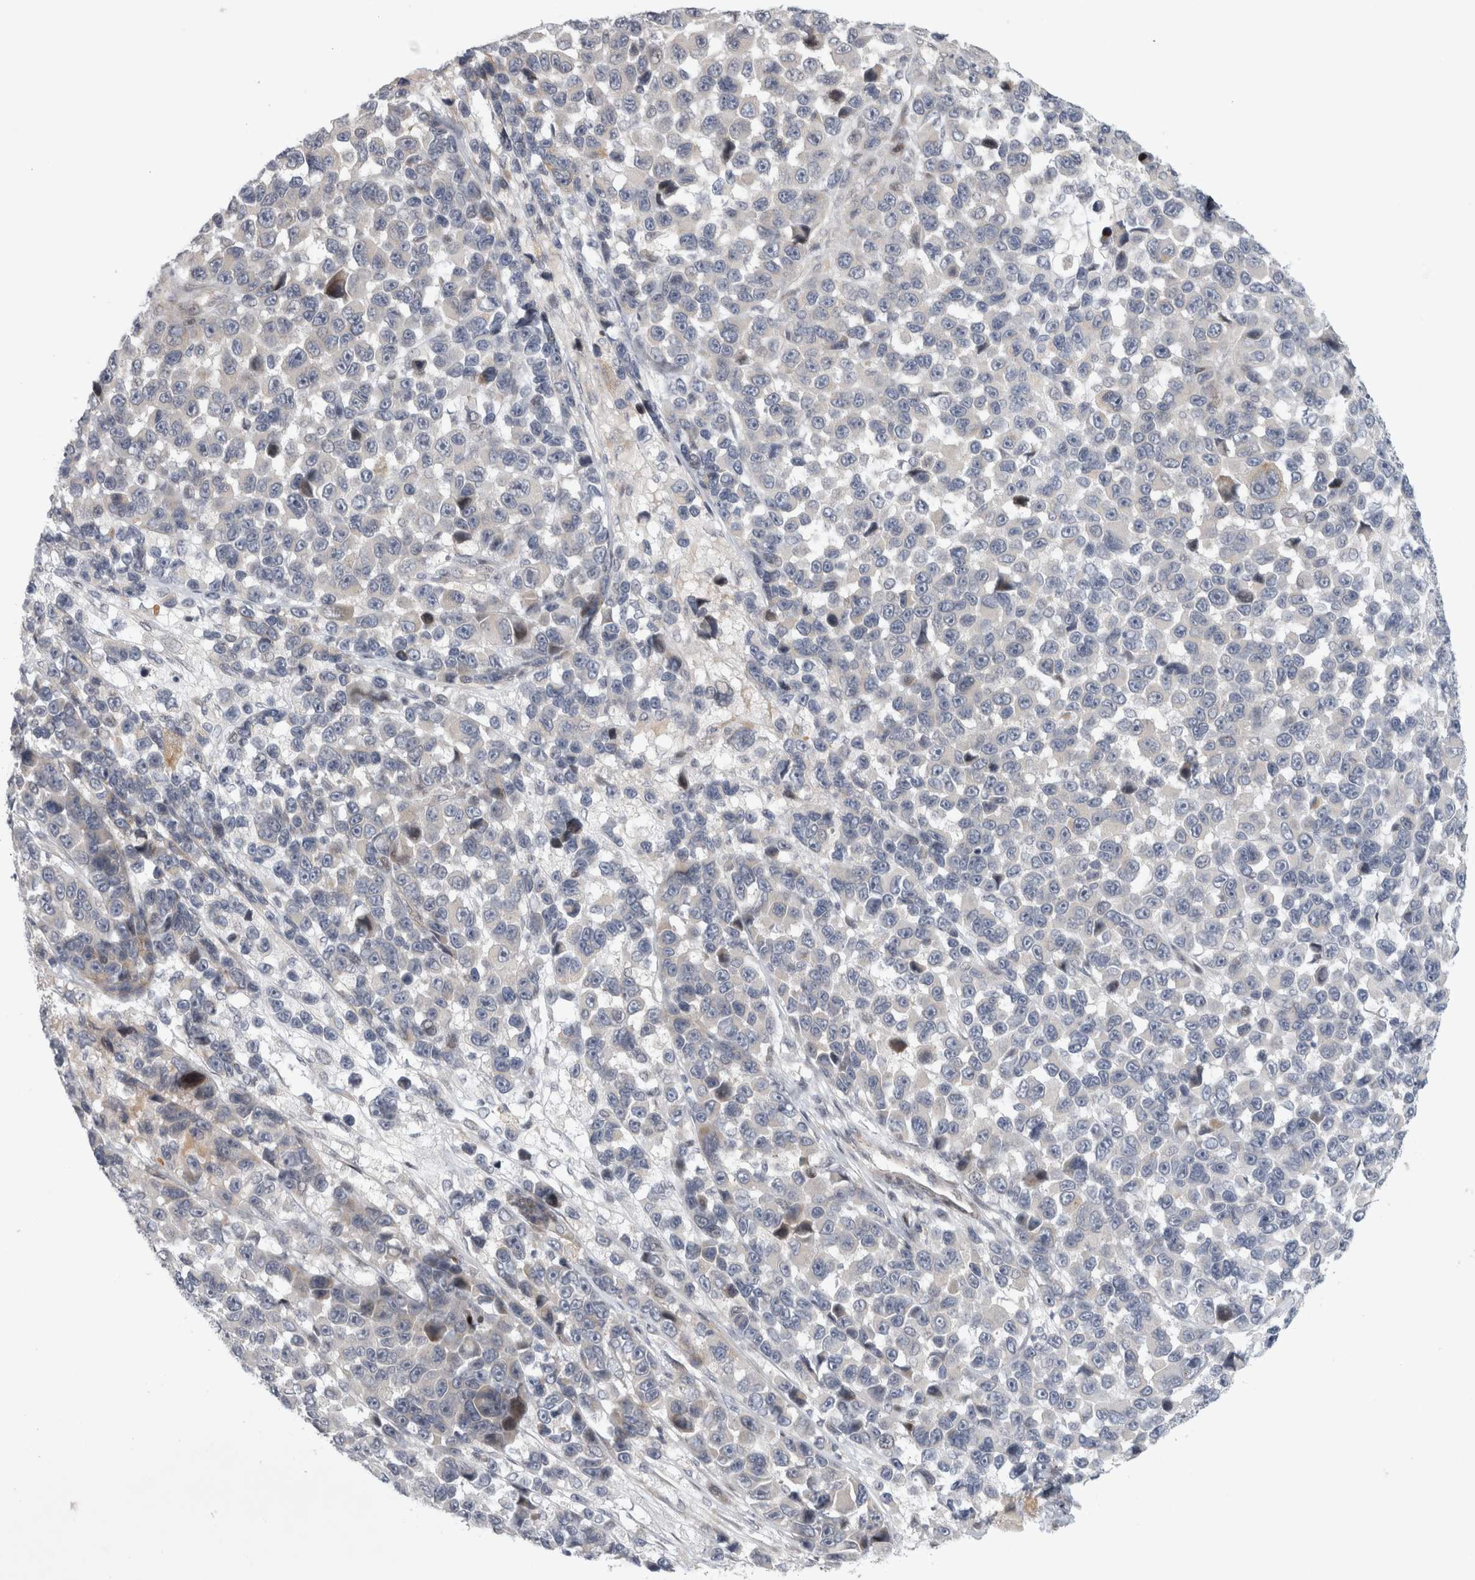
{"staining": {"intensity": "negative", "quantity": "none", "location": "none"}, "tissue": "melanoma", "cell_type": "Tumor cells", "image_type": "cancer", "snomed": [{"axis": "morphology", "description": "Malignant melanoma, NOS"}, {"axis": "topography", "description": "Skin"}], "caption": "An immunohistochemistry image of melanoma is shown. There is no staining in tumor cells of melanoma.", "gene": "UTP25", "patient": {"sex": "male", "age": 53}}